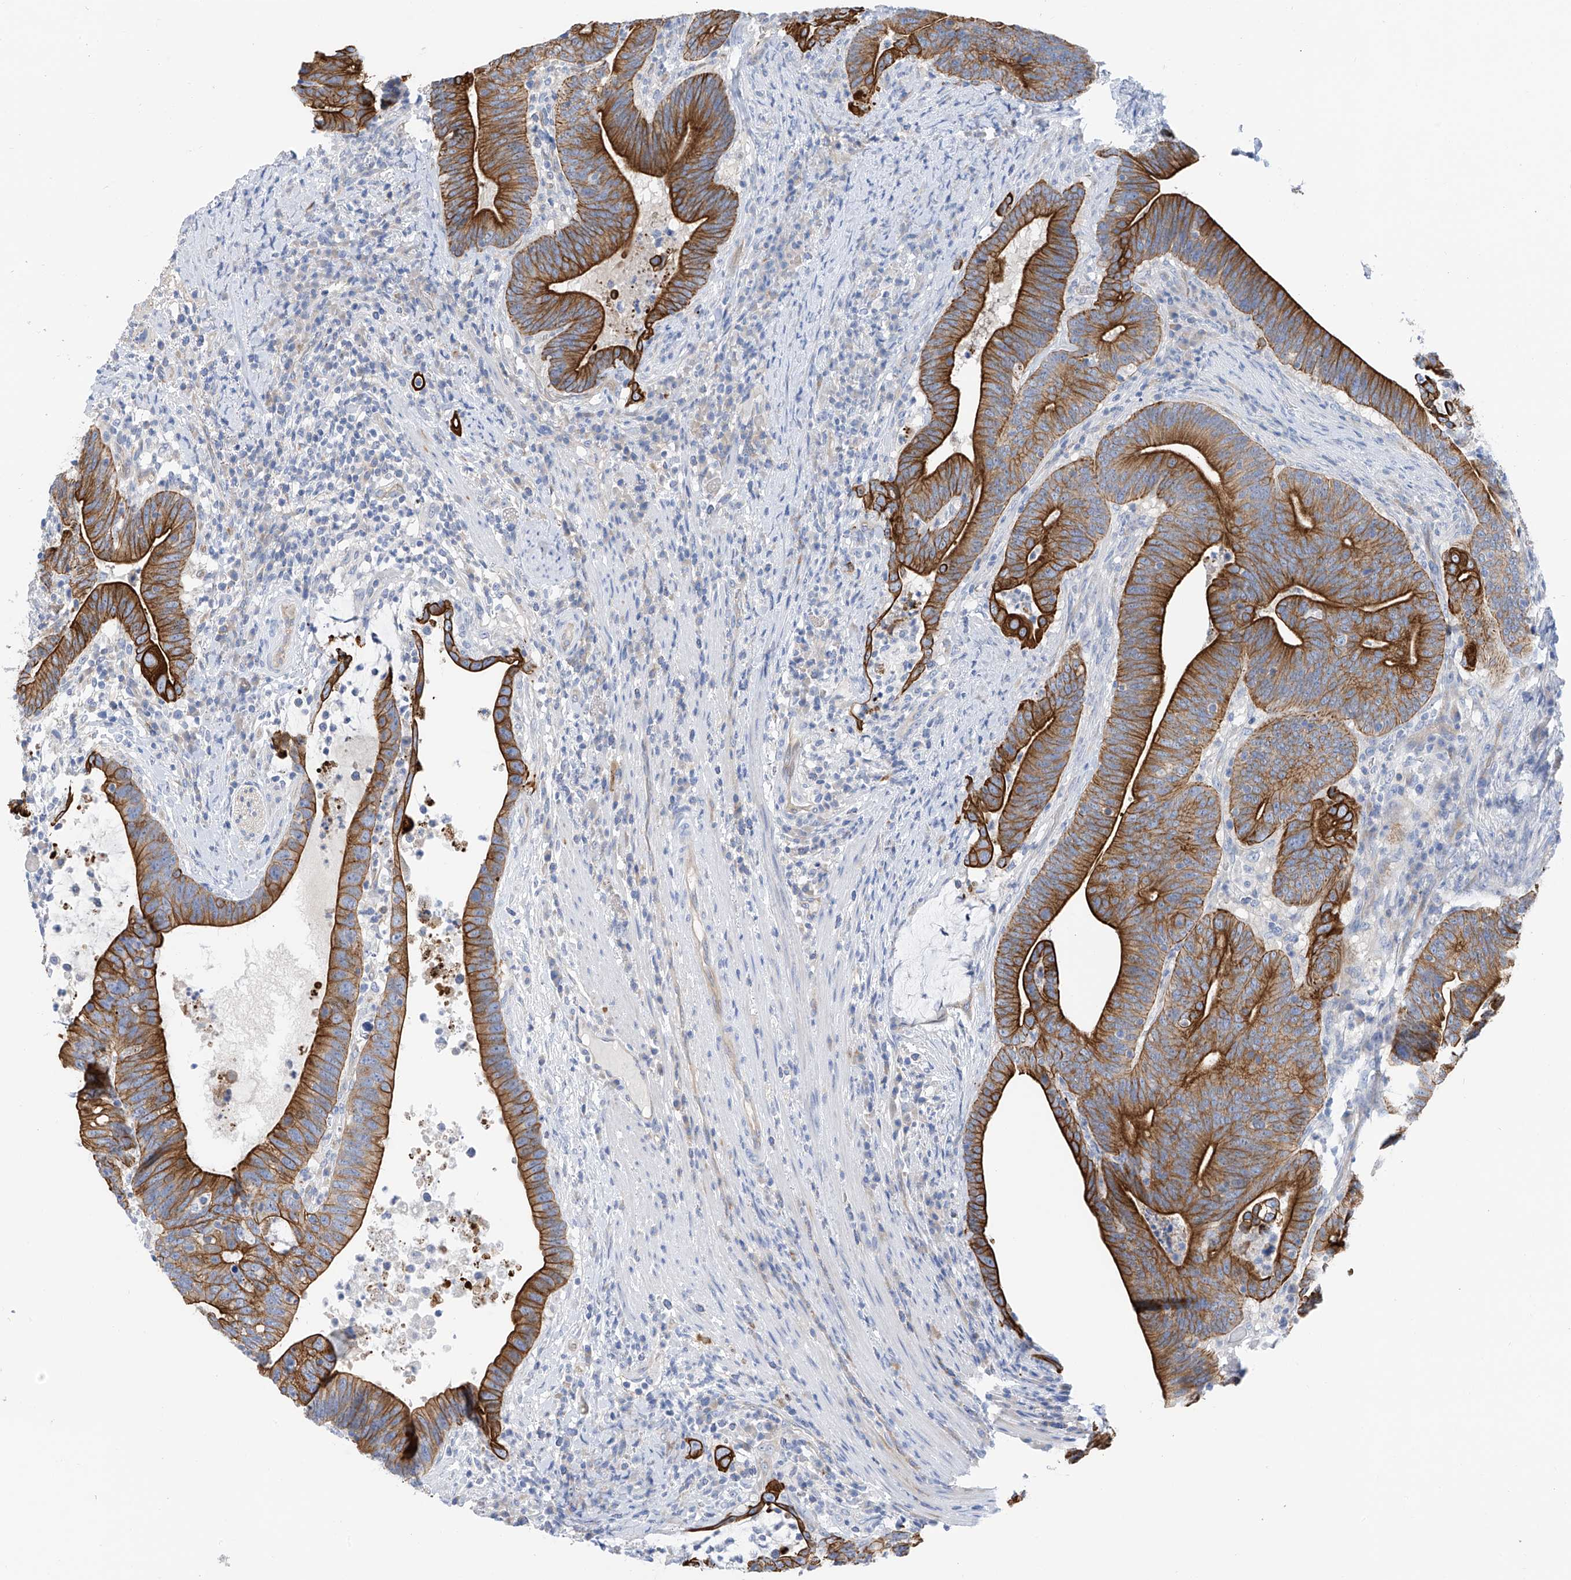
{"staining": {"intensity": "strong", "quantity": ">75%", "location": "cytoplasmic/membranous"}, "tissue": "colorectal cancer", "cell_type": "Tumor cells", "image_type": "cancer", "snomed": [{"axis": "morphology", "description": "Adenocarcinoma, NOS"}, {"axis": "topography", "description": "Colon"}], "caption": "The immunohistochemical stain shows strong cytoplasmic/membranous staining in tumor cells of adenocarcinoma (colorectal) tissue.", "gene": "PIK3C2B", "patient": {"sex": "female", "age": 66}}